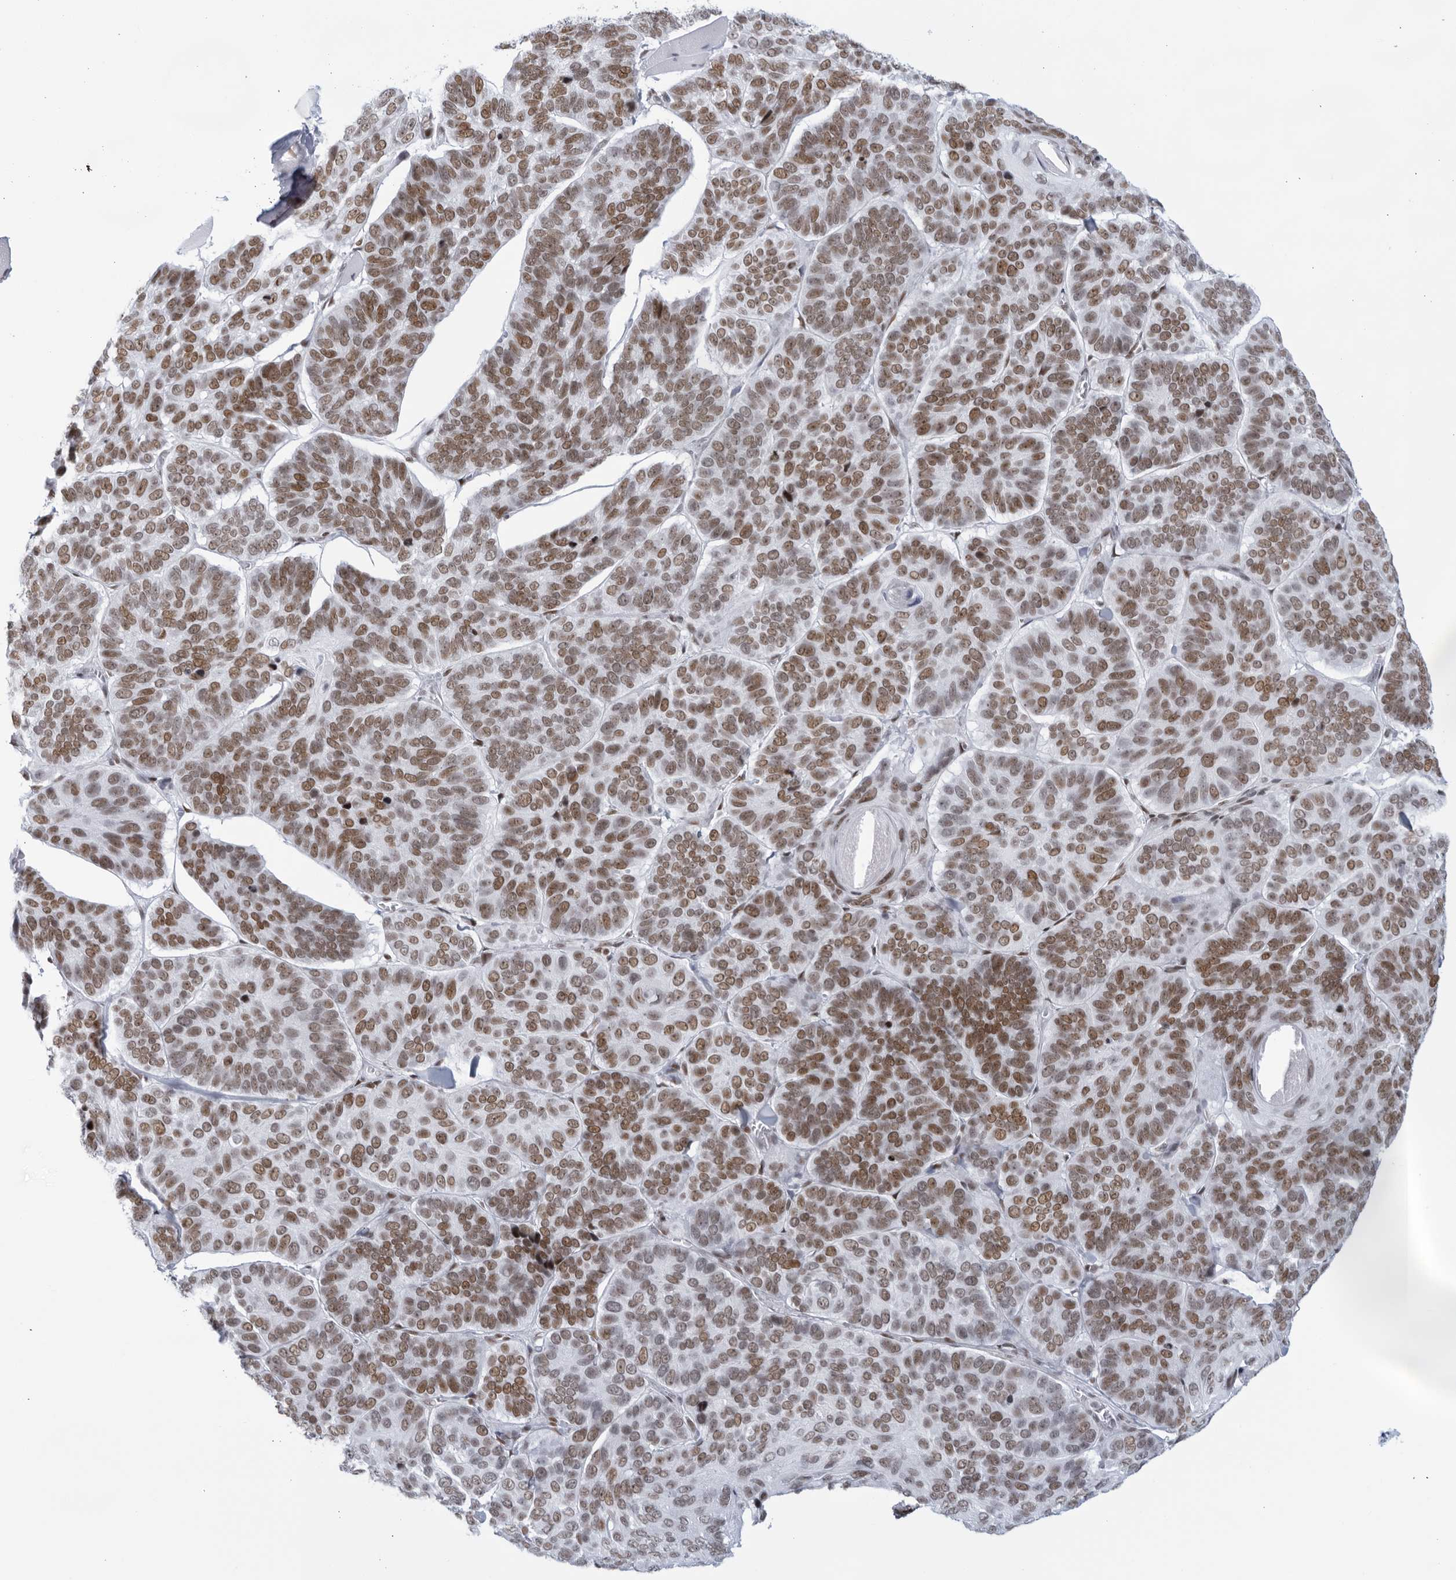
{"staining": {"intensity": "moderate", "quantity": ">75%", "location": "nuclear"}, "tissue": "skin cancer", "cell_type": "Tumor cells", "image_type": "cancer", "snomed": [{"axis": "morphology", "description": "Basal cell carcinoma"}, {"axis": "topography", "description": "Skin"}], "caption": "This photomicrograph demonstrates immunohistochemistry (IHC) staining of skin basal cell carcinoma, with medium moderate nuclear staining in approximately >75% of tumor cells.", "gene": "HP1BP3", "patient": {"sex": "male", "age": 62}}